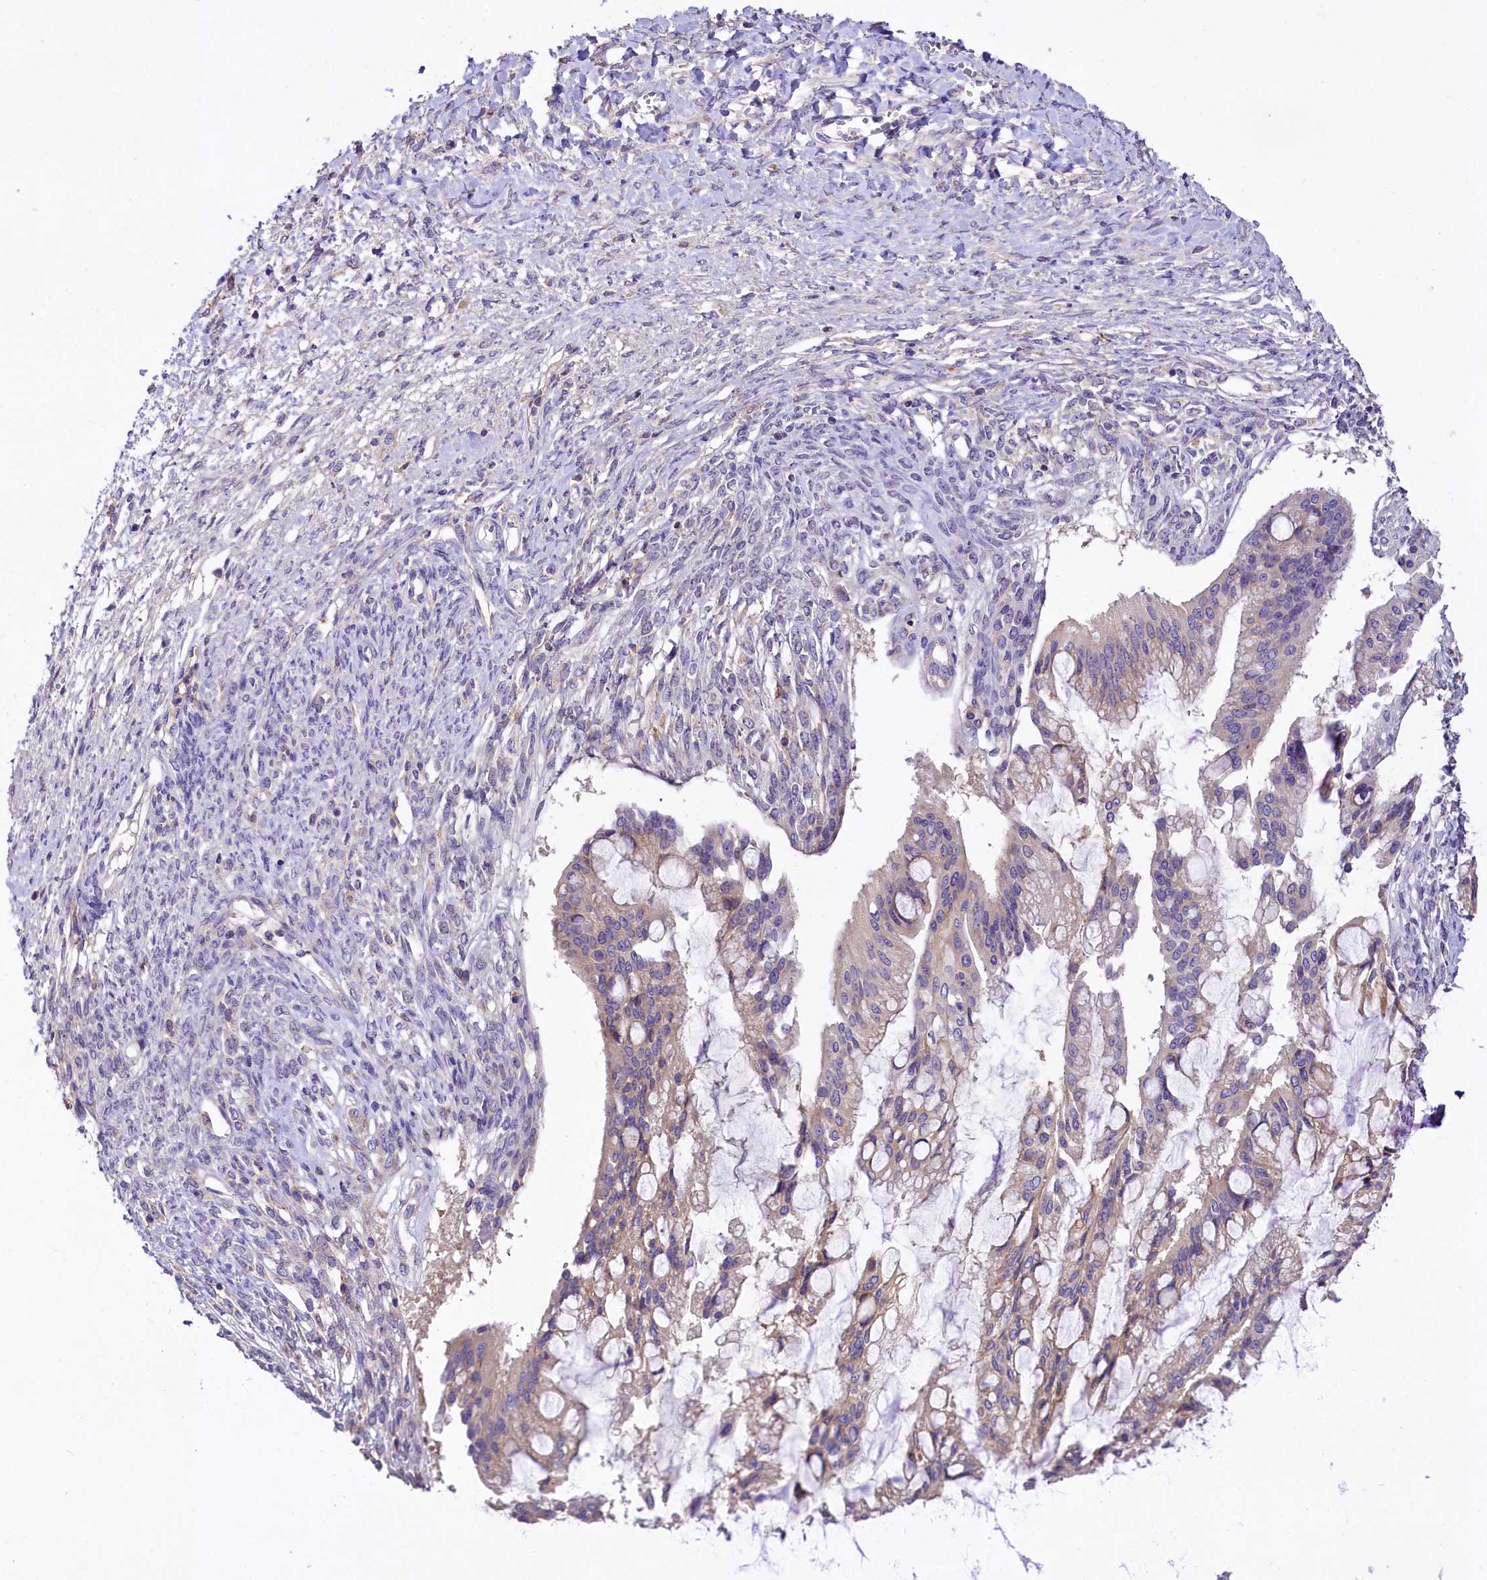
{"staining": {"intensity": "negative", "quantity": "none", "location": "none"}, "tissue": "ovarian cancer", "cell_type": "Tumor cells", "image_type": "cancer", "snomed": [{"axis": "morphology", "description": "Cystadenocarcinoma, mucinous, NOS"}, {"axis": "topography", "description": "Ovary"}], "caption": "Mucinous cystadenocarcinoma (ovarian) was stained to show a protein in brown. There is no significant staining in tumor cells. (Stains: DAB (3,3'-diaminobenzidine) immunohistochemistry (IHC) with hematoxylin counter stain, Microscopy: brightfield microscopy at high magnification).", "gene": "PEMT", "patient": {"sex": "female", "age": 73}}